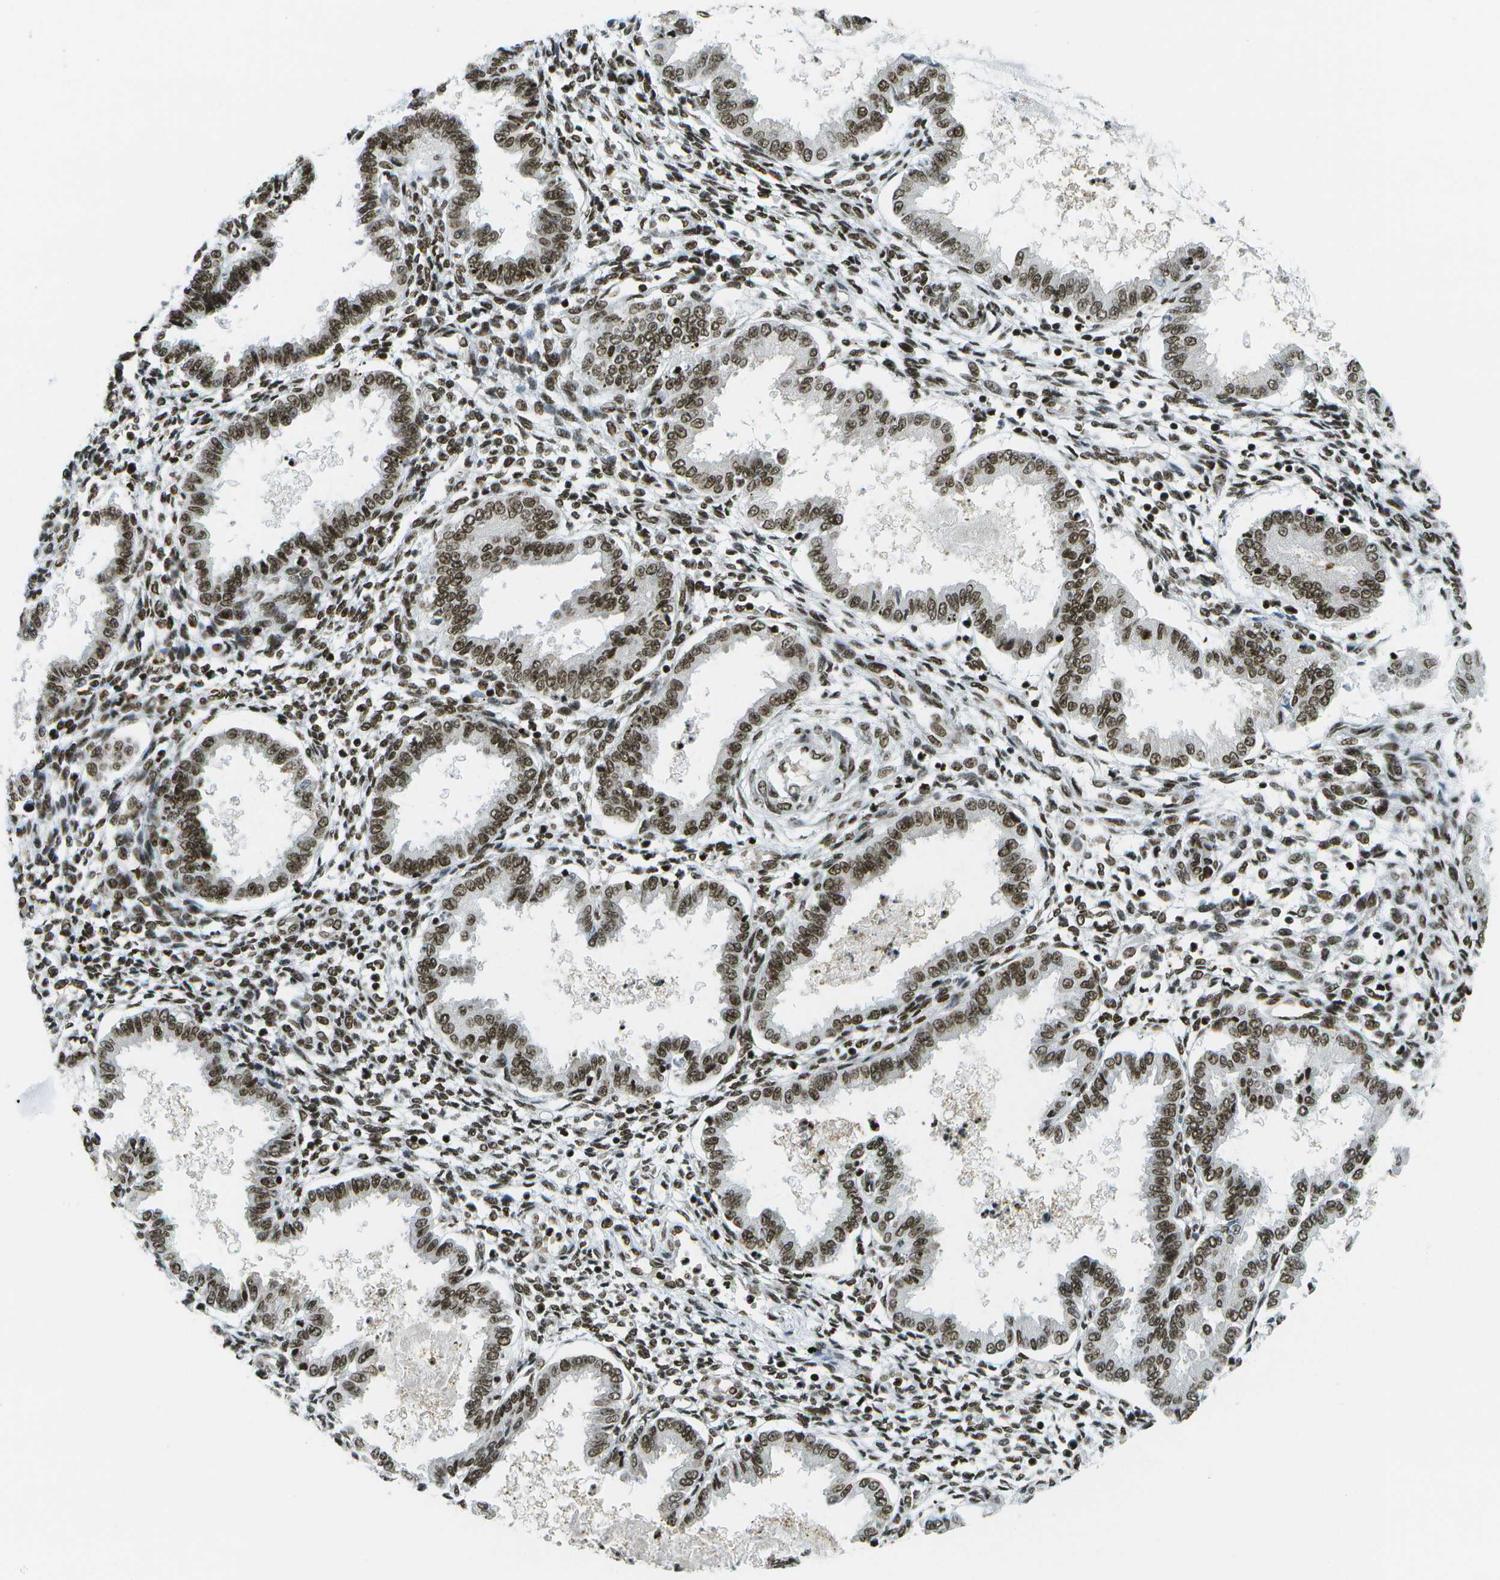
{"staining": {"intensity": "strong", "quantity": ">75%", "location": "nuclear"}, "tissue": "endometrium", "cell_type": "Cells in endometrial stroma", "image_type": "normal", "snomed": [{"axis": "morphology", "description": "Normal tissue, NOS"}, {"axis": "topography", "description": "Endometrium"}], "caption": "Protein expression analysis of benign endometrium reveals strong nuclear staining in approximately >75% of cells in endometrial stroma. (Stains: DAB (3,3'-diaminobenzidine) in brown, nuclei in blue, Microscopy: brightfield microscopy at high magnification).", "gene": "GLYR1", "patient": {"sex": "female", "age": 33}}